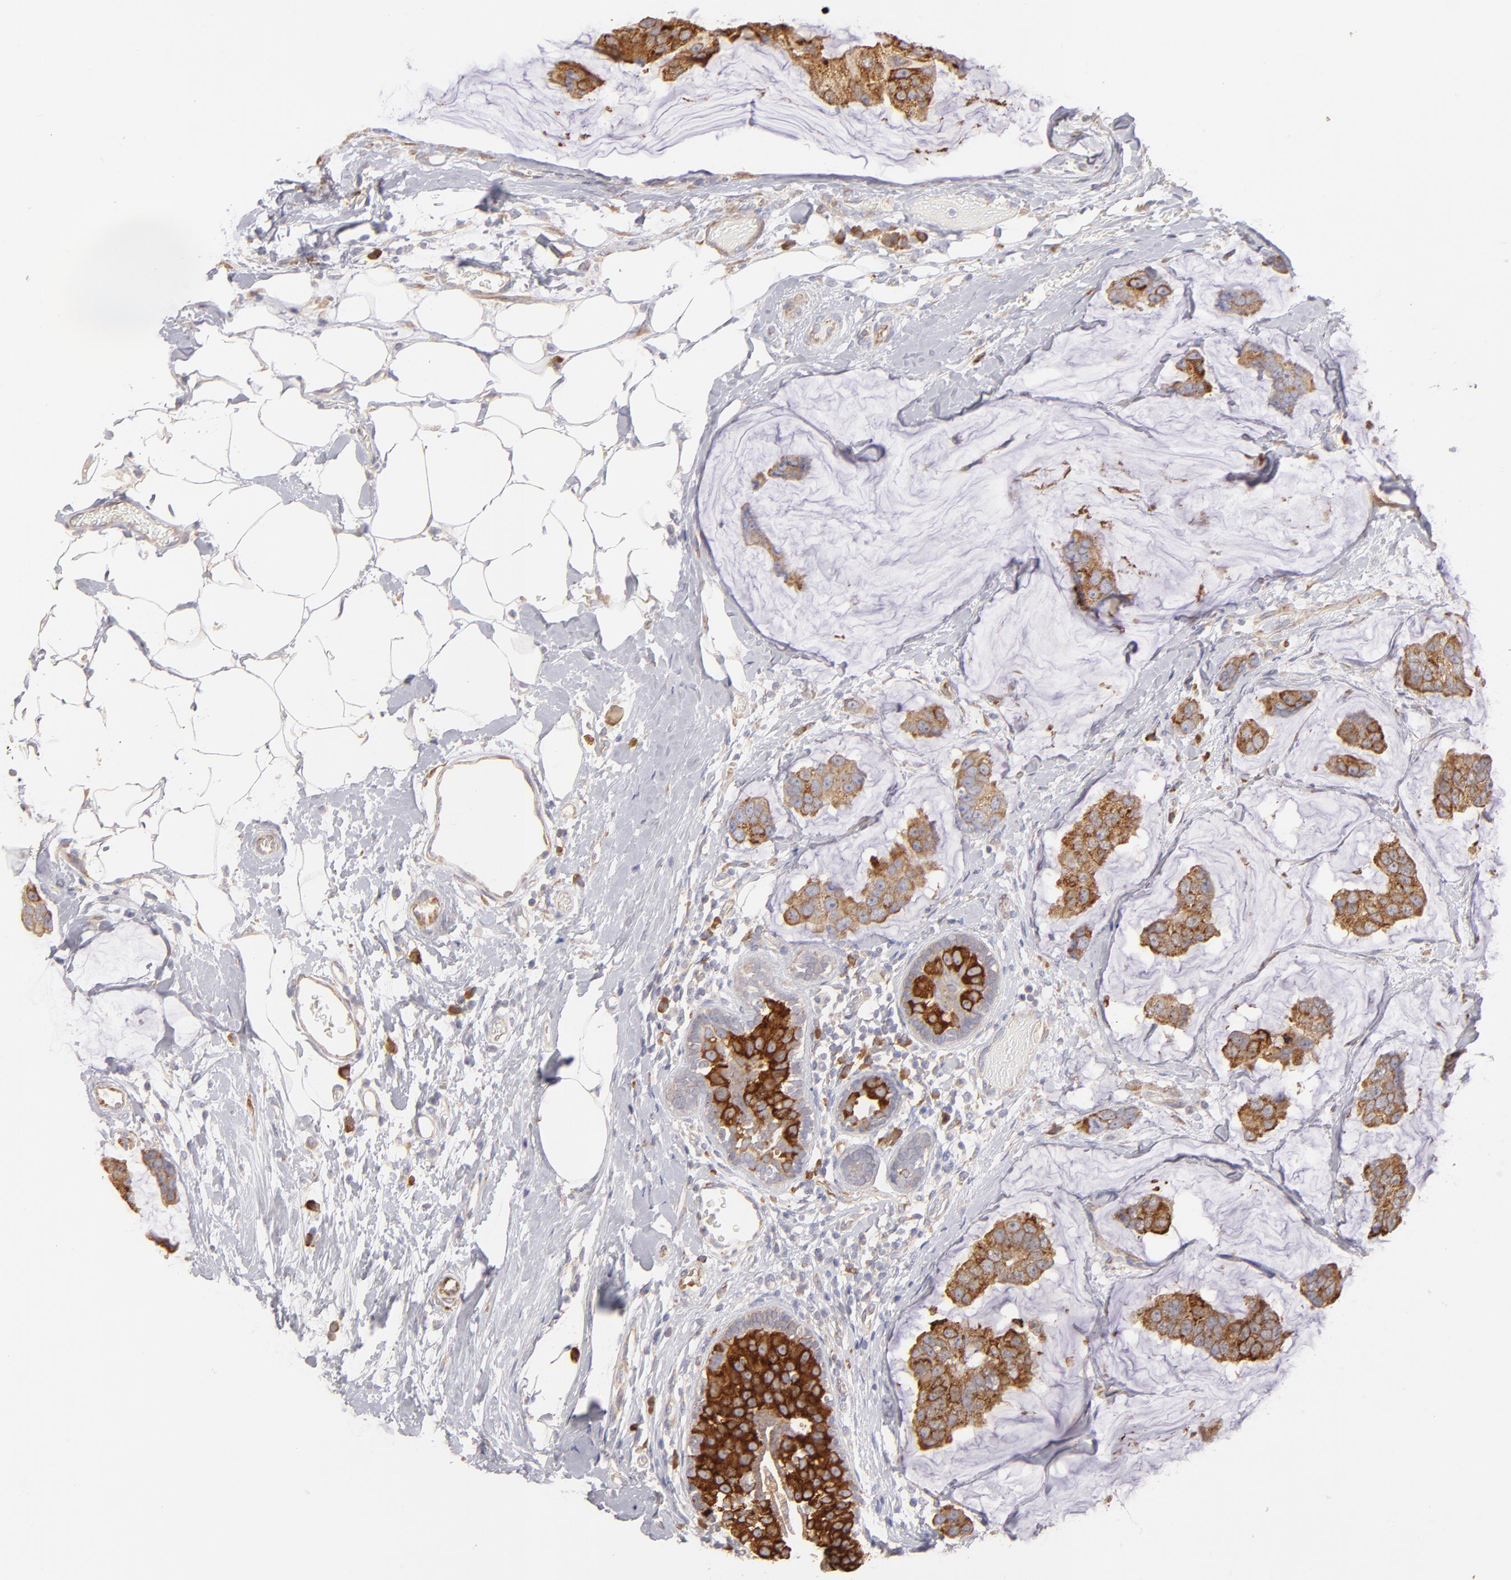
{"staining": {"intensity": "moderate", "quantity": ">75%", "location": "cytoplasmic/membranous"}, "tissue": "breast cancer", "cell_type": "Tumor cells", "image_type": "cancer", "snomed": [{"axis": "morphology", "description": "Normal tissue, NOS"}, {"axis": "morphology", "description": "Duct carcinoma"}, {"axis": "topography", "description": "Breast"}], "caption": "DAB immunohistochemical staining of breast cancer (invasive ductal carcinoma) shows moderate cytoplasmic/membranous protein staining in about >75% of tumor cells.", "gene": "ENTPD5", "patient": {"sex": "female", "age": 50}}